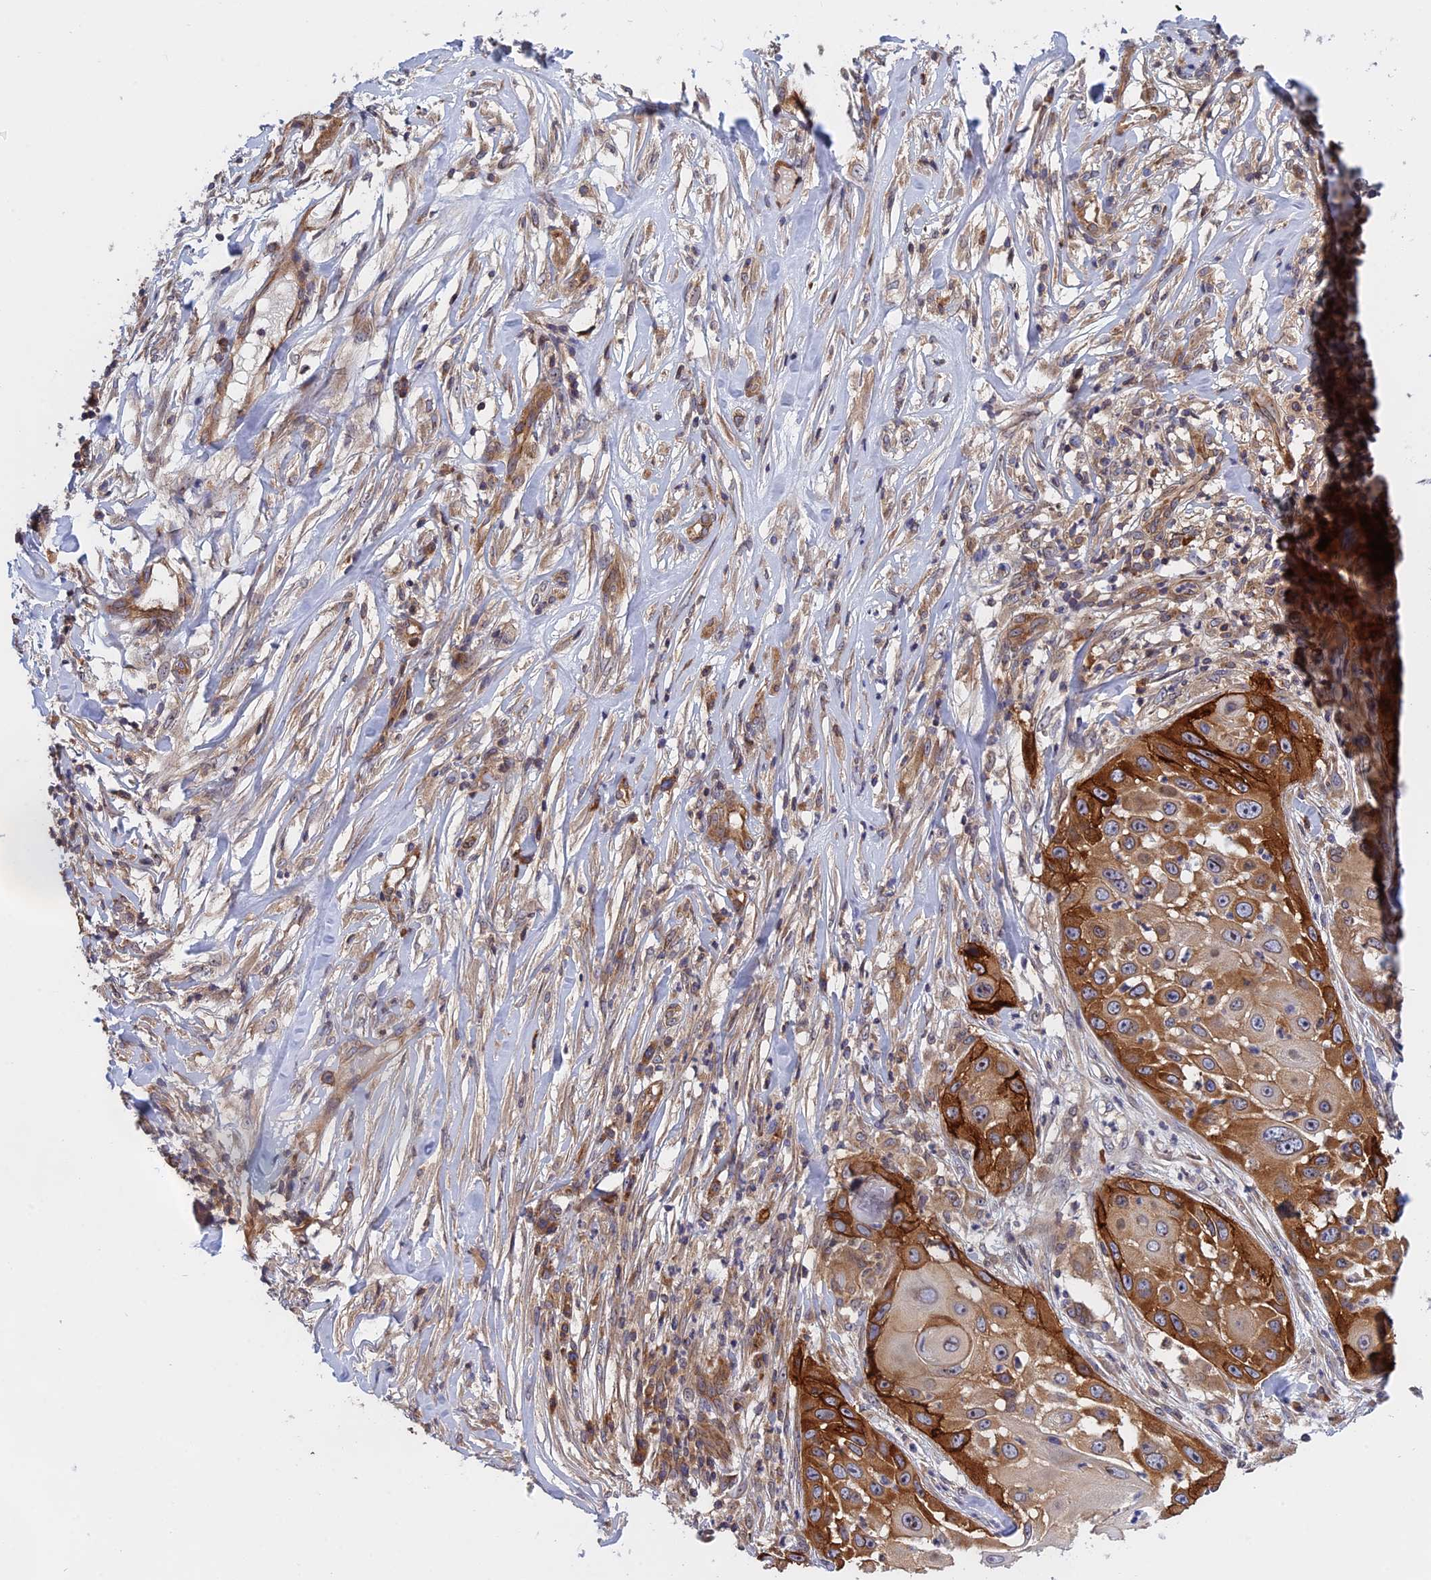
{"staining": {"intensity": "strong", "quantity": "25%-75%", "location": "cytoplasmic/membranous"}, "tissue": "skin cancer", "cell_type": "Tumor cells", "image_type": "cancer", "snomed": [{"axis": "morphology", "description": "Squamous cell carcinoma, NOS"}, {"axis": "topography", "description": "Skin"}], "caption": "High-power microscopy captured an immunohistochemistry micrograph of squamous cell carcinoma (skin), revealing strong cytoplasmic/membranous expression in approximately 25%-75% of tumor cells. (DAB IHC with brightfield microscopy, high magnification).", "gene": "NAA10", "patient": {"sex": "female", "age": 44}}